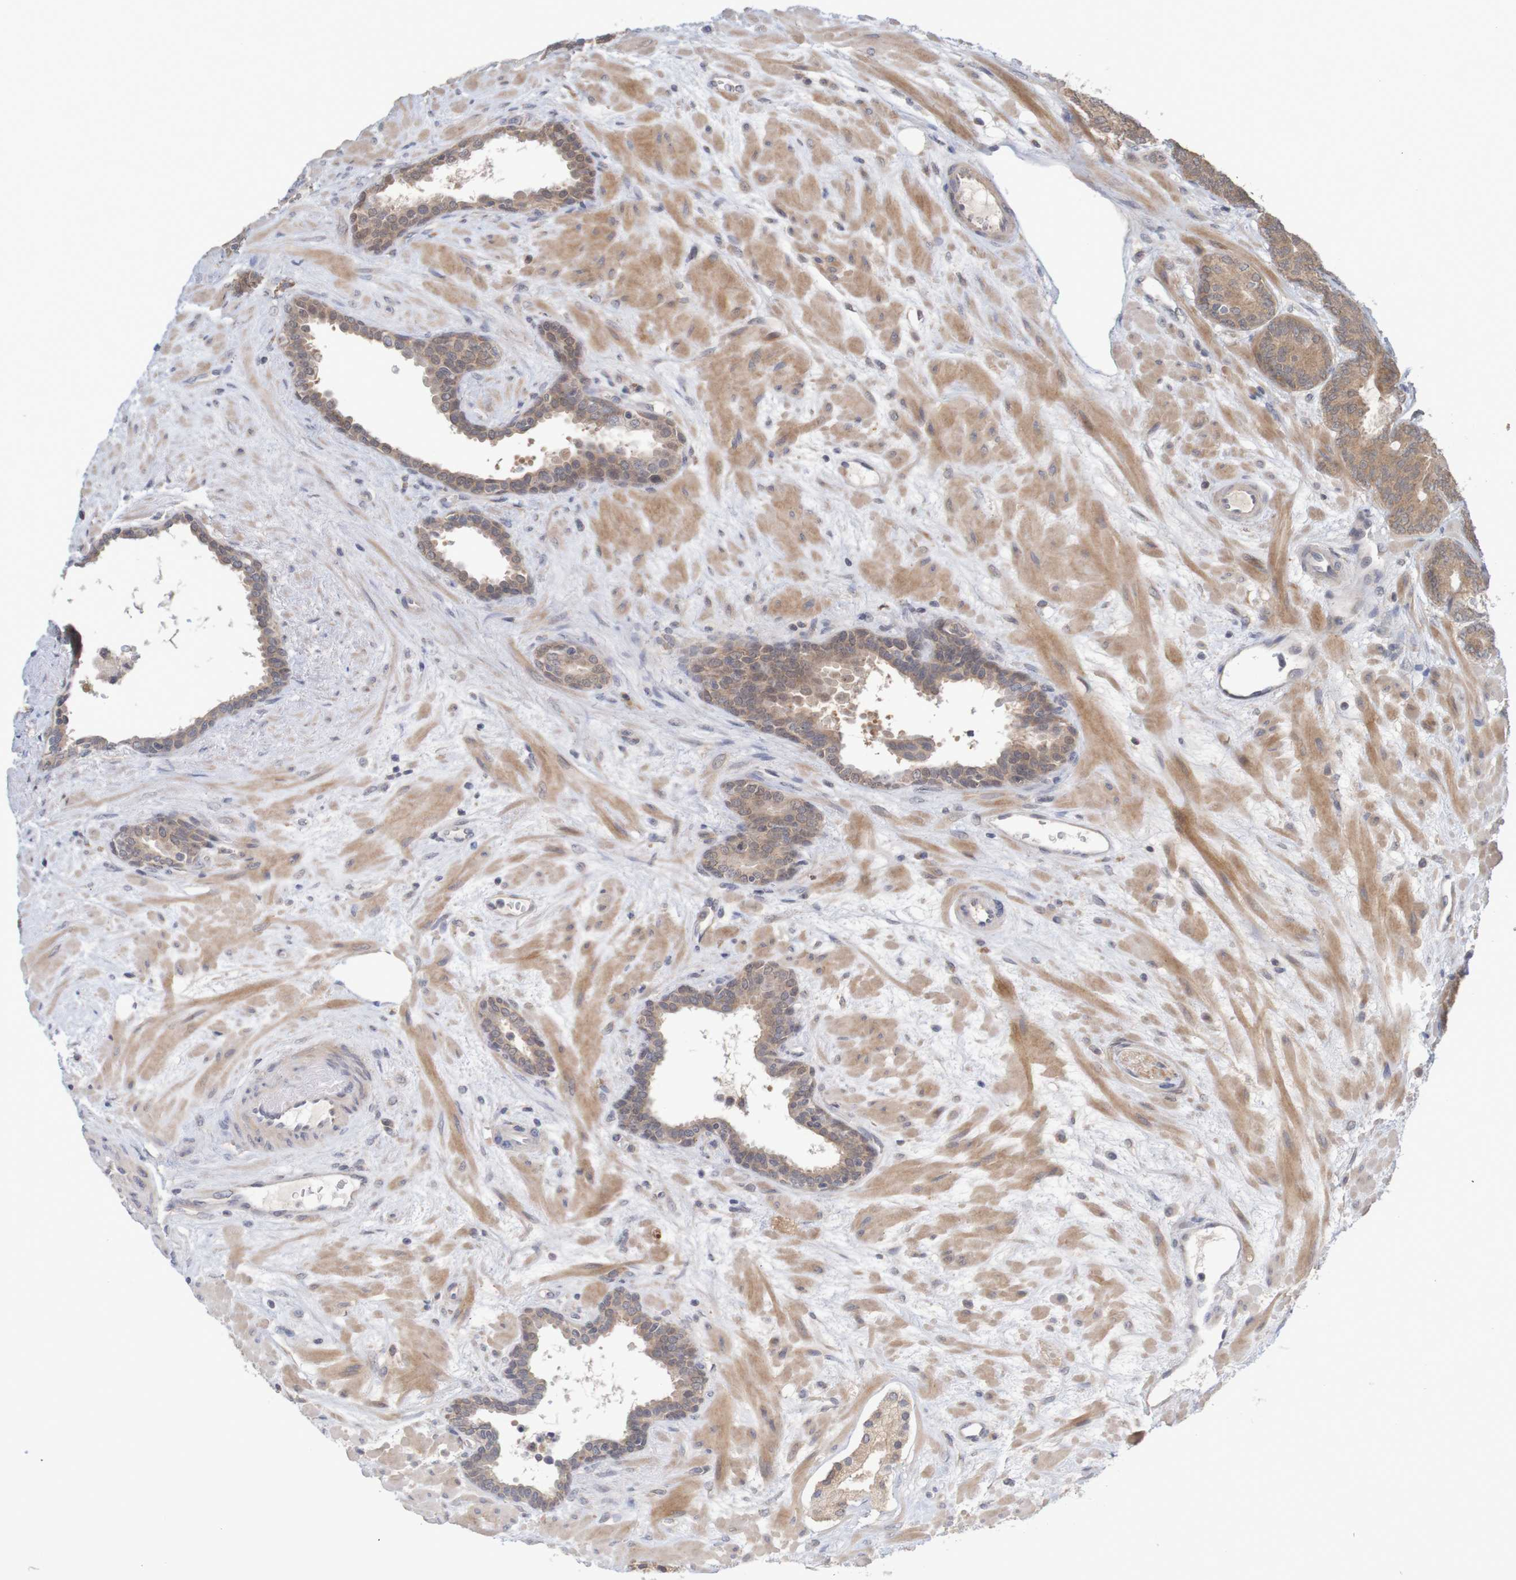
{"staining": {"intensity": "moderate", "quantity": ">75%", "location": "cytoplasmic/membranous"}, "tissue": "prostate cancer", "cell_type": "Tumor cells", "image_type": "cancer", "snomed": [{"axis": "morphology", "description": "Adenocarcinoma, Low grade"}, {"axis": "topography", "description": "Prostate"}], "caption": "The photomicrograph shows a brown stain indicating the presence of a protein in the cytoplasmic/membranous of tumor cells in prostate cancer (low-grade adenocarcinoma).", "gene": "ANKK1", "patient": {"sex": "male", "age": 63}}